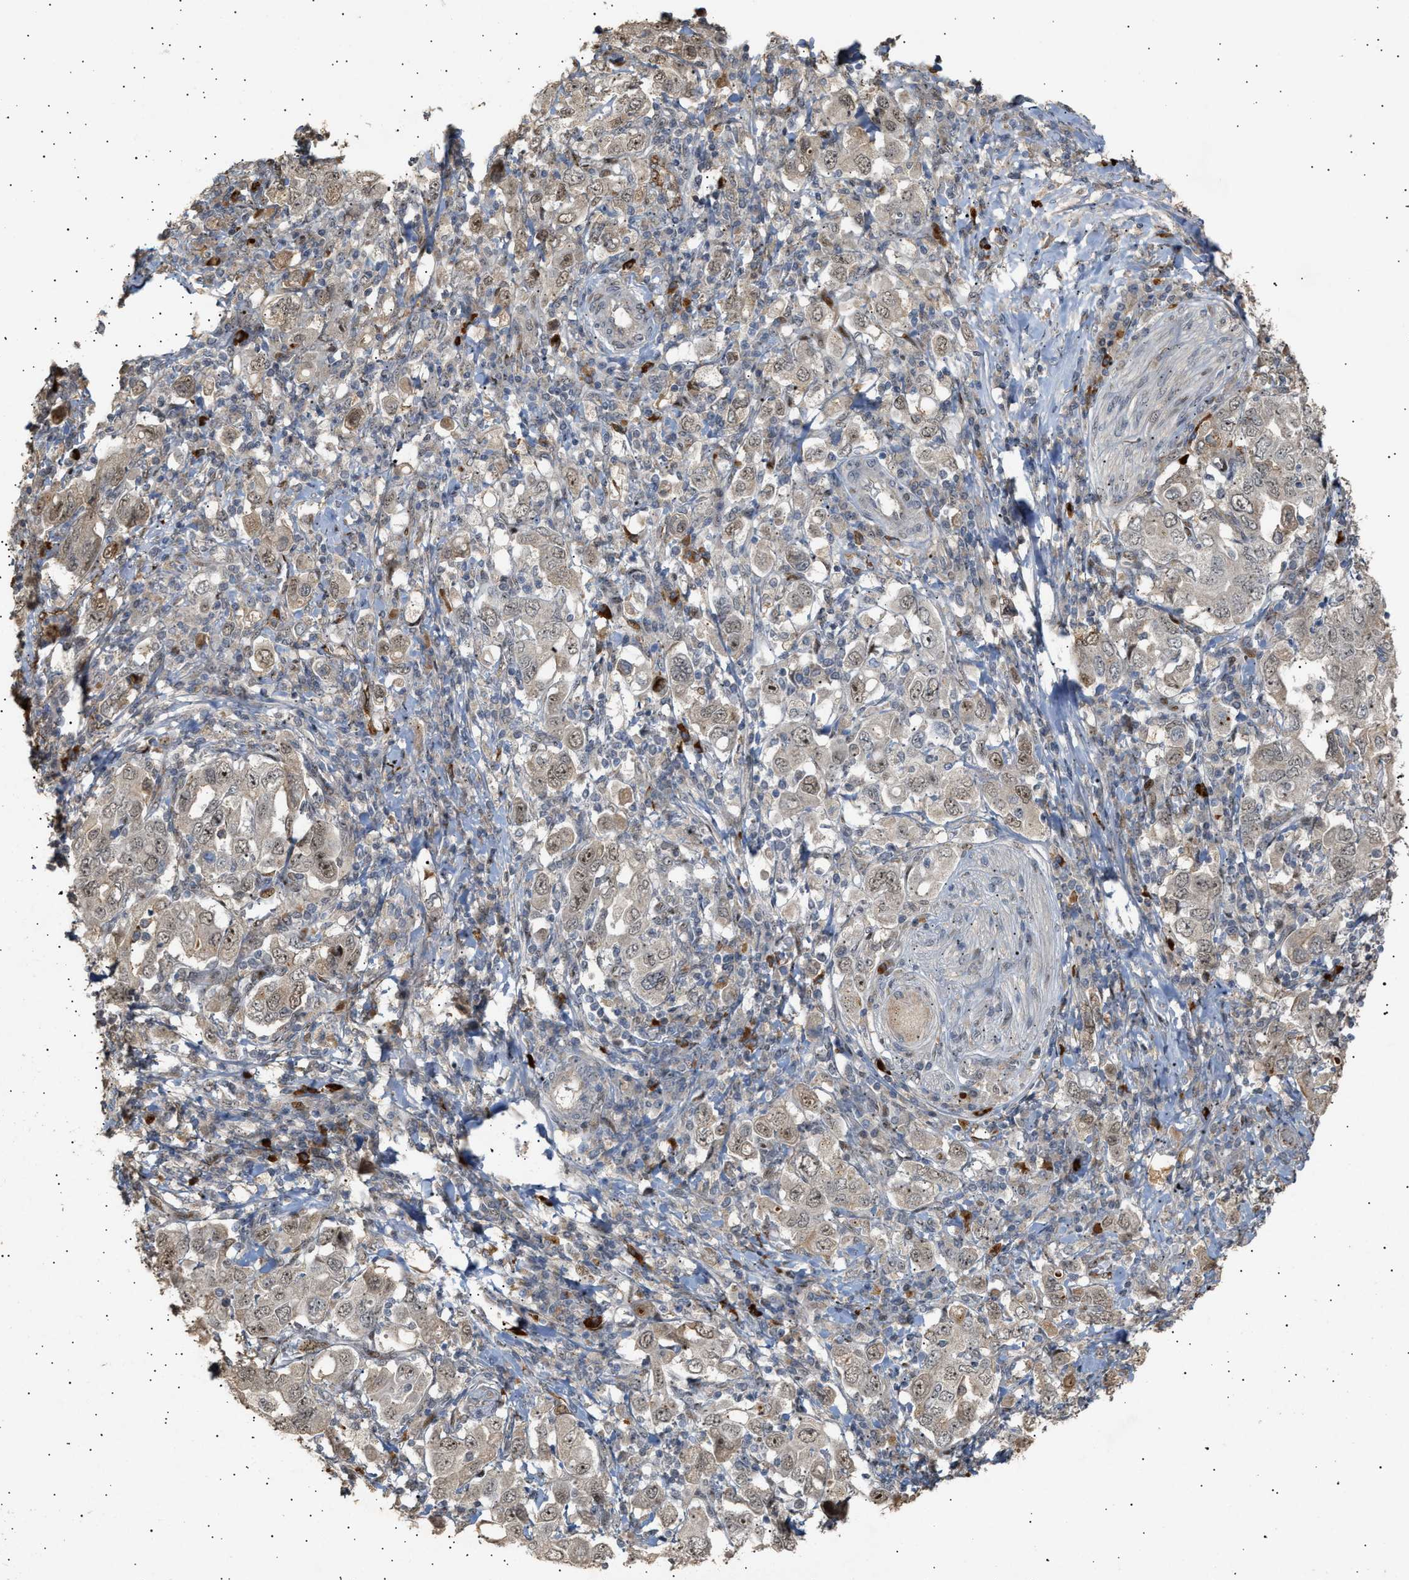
{"staining": {"intensity": "weak", "quantity": ">75%", "location": "nuclear"}, "tissue": "stomach cancer", "cell_type": "Tumor cells", "image_type": "cancer", "snomed": [{"axis": "morphology", "description": "Adenocarcinoma, NOS"}, {"axis": "topography", "description": "Stomach, upper"}], "caption": "Weak nuclear expression for a protein is appreciated in approximately >75% of tumor cells of stomach cancer using IHC.", "gene": "ZFAND5", "patient": {"sex": "male", "age": 62}}